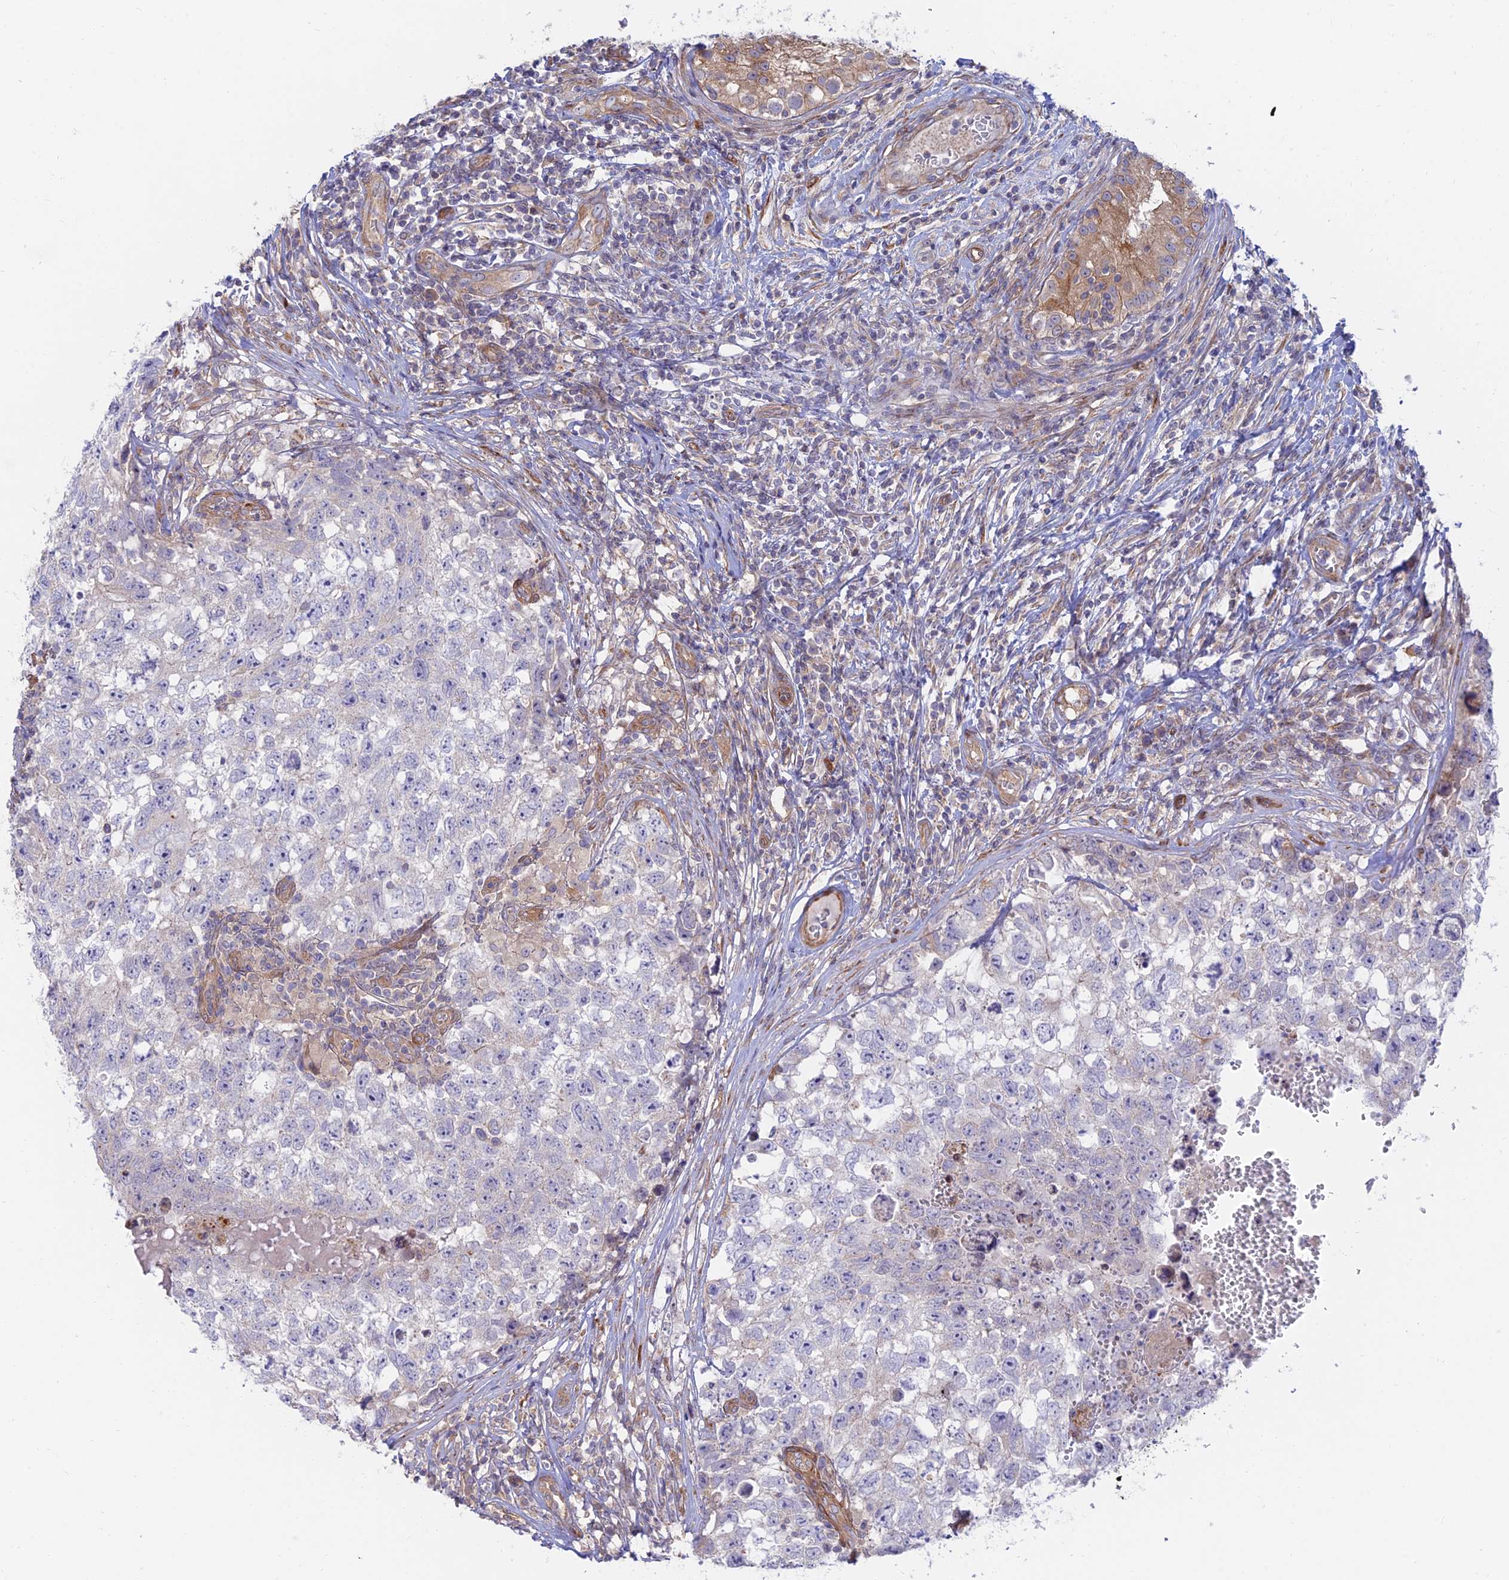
{"staining": {"intensity": "negative", "quantity": "none", "location": "none"}, "tissue": "testis cancer", "cell_type": "Tumor cells", "image_type": "cancer", "snomed": [{"axis": "morphology", "description": "Seminoma, NOS"}, {"axis": "morphology", "description": "Carcinoma, Embryonal, NOS"}, {"axis": "topography", "description": "Testis"}], "caption": "Human testis cancer (seminoma) stained for a protein using IHC shows no expression in tumor cells.", "gene": "KCNAB1", "patient": {"sex": "male", "age": 29}}